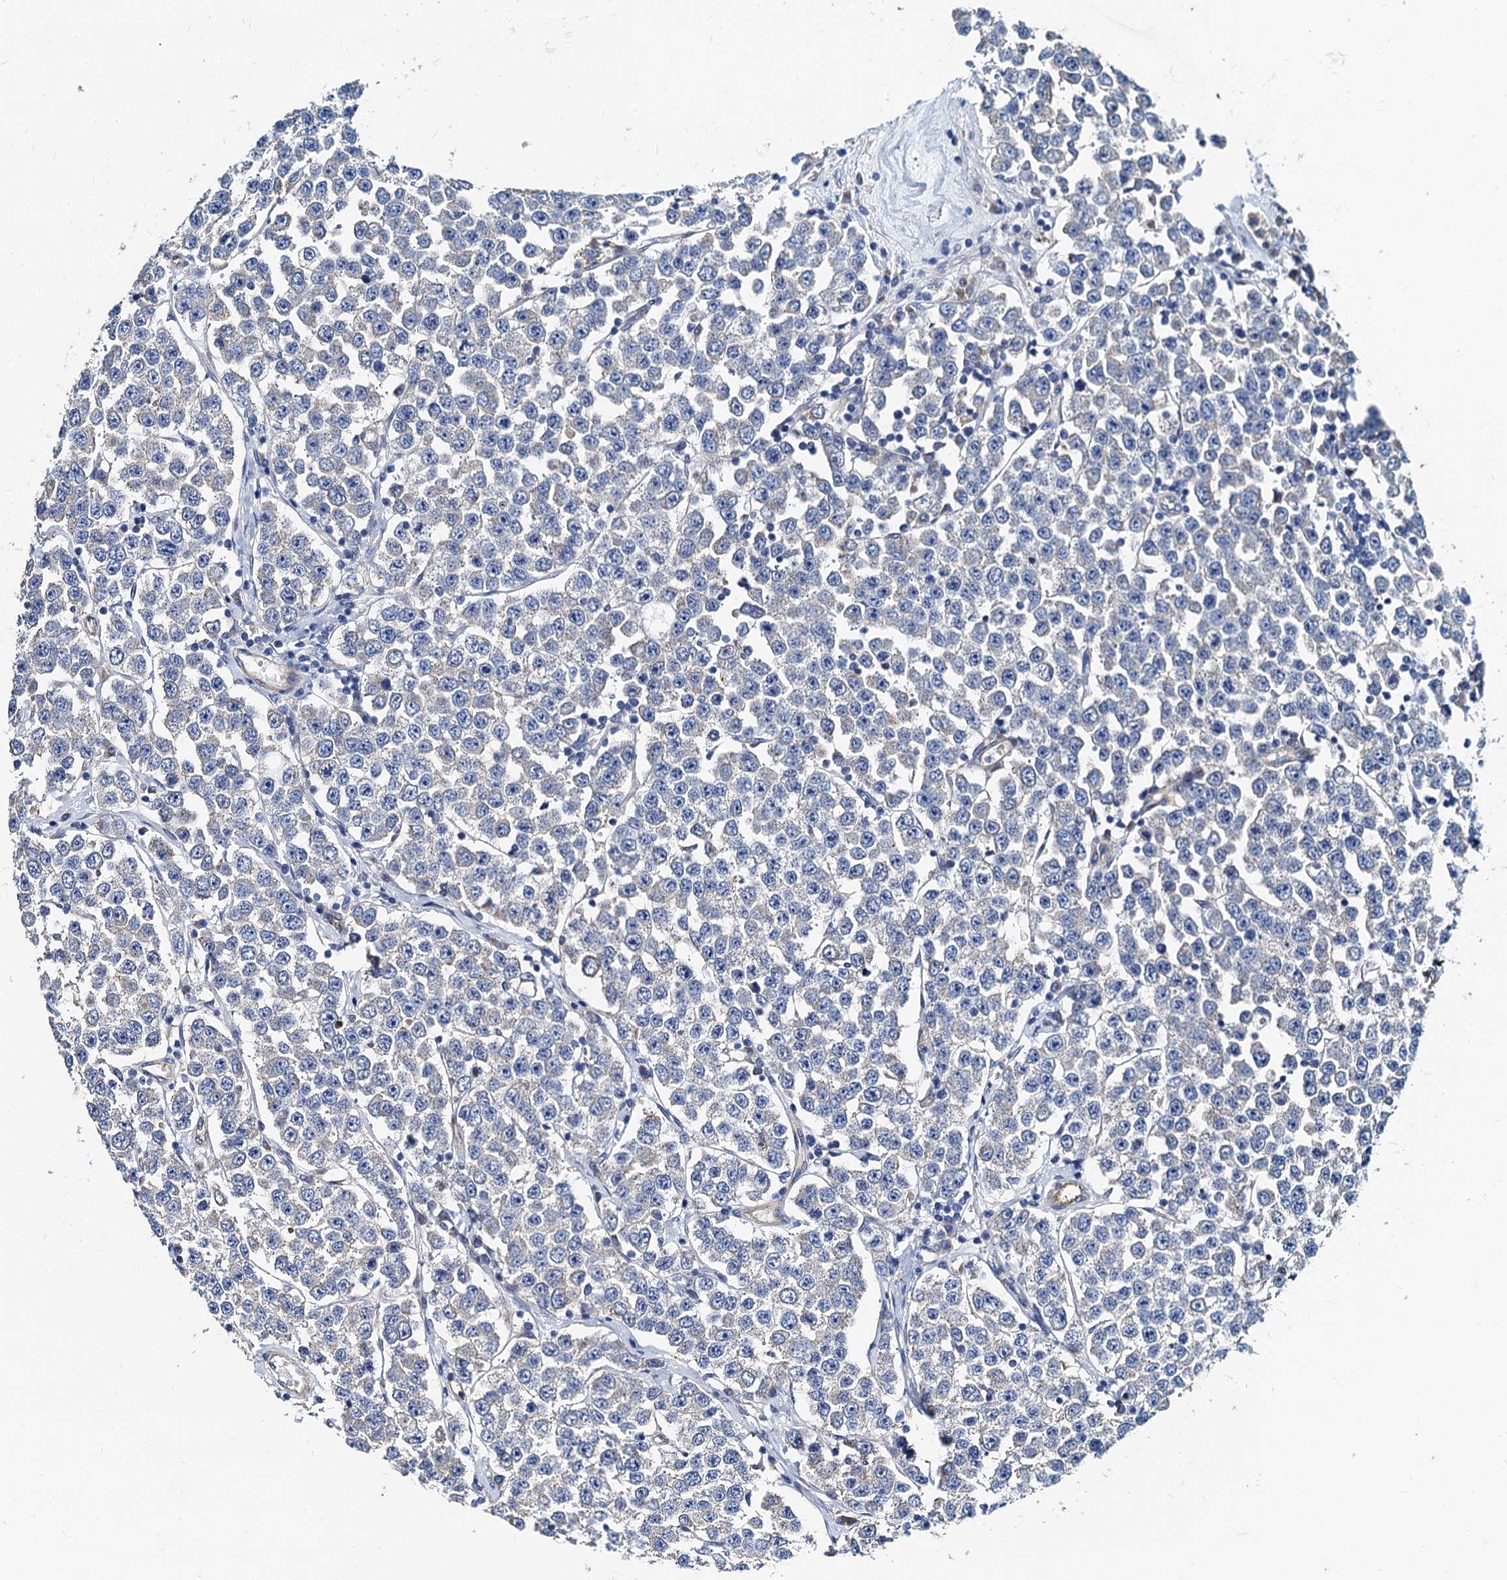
{"staining": {"intensity": "negative", "quantity": "none", "location": "none"}, "tissue": "testis cancer", "cell_type": "Tumor cells", "image_type": "cancer", "snomed": [{"axis": "morphology", "description": "Seminoma, NOS"}, {"axis": "topography", "description": "Testis"}], "caption": "Tumor cells show no significant staining in seminoma (testis). (DAB immunohistochemistry (IHC) with hematoxylin counter stain).", "gene": "NGRN", "patient": {"sex": "male", "age": 28}}